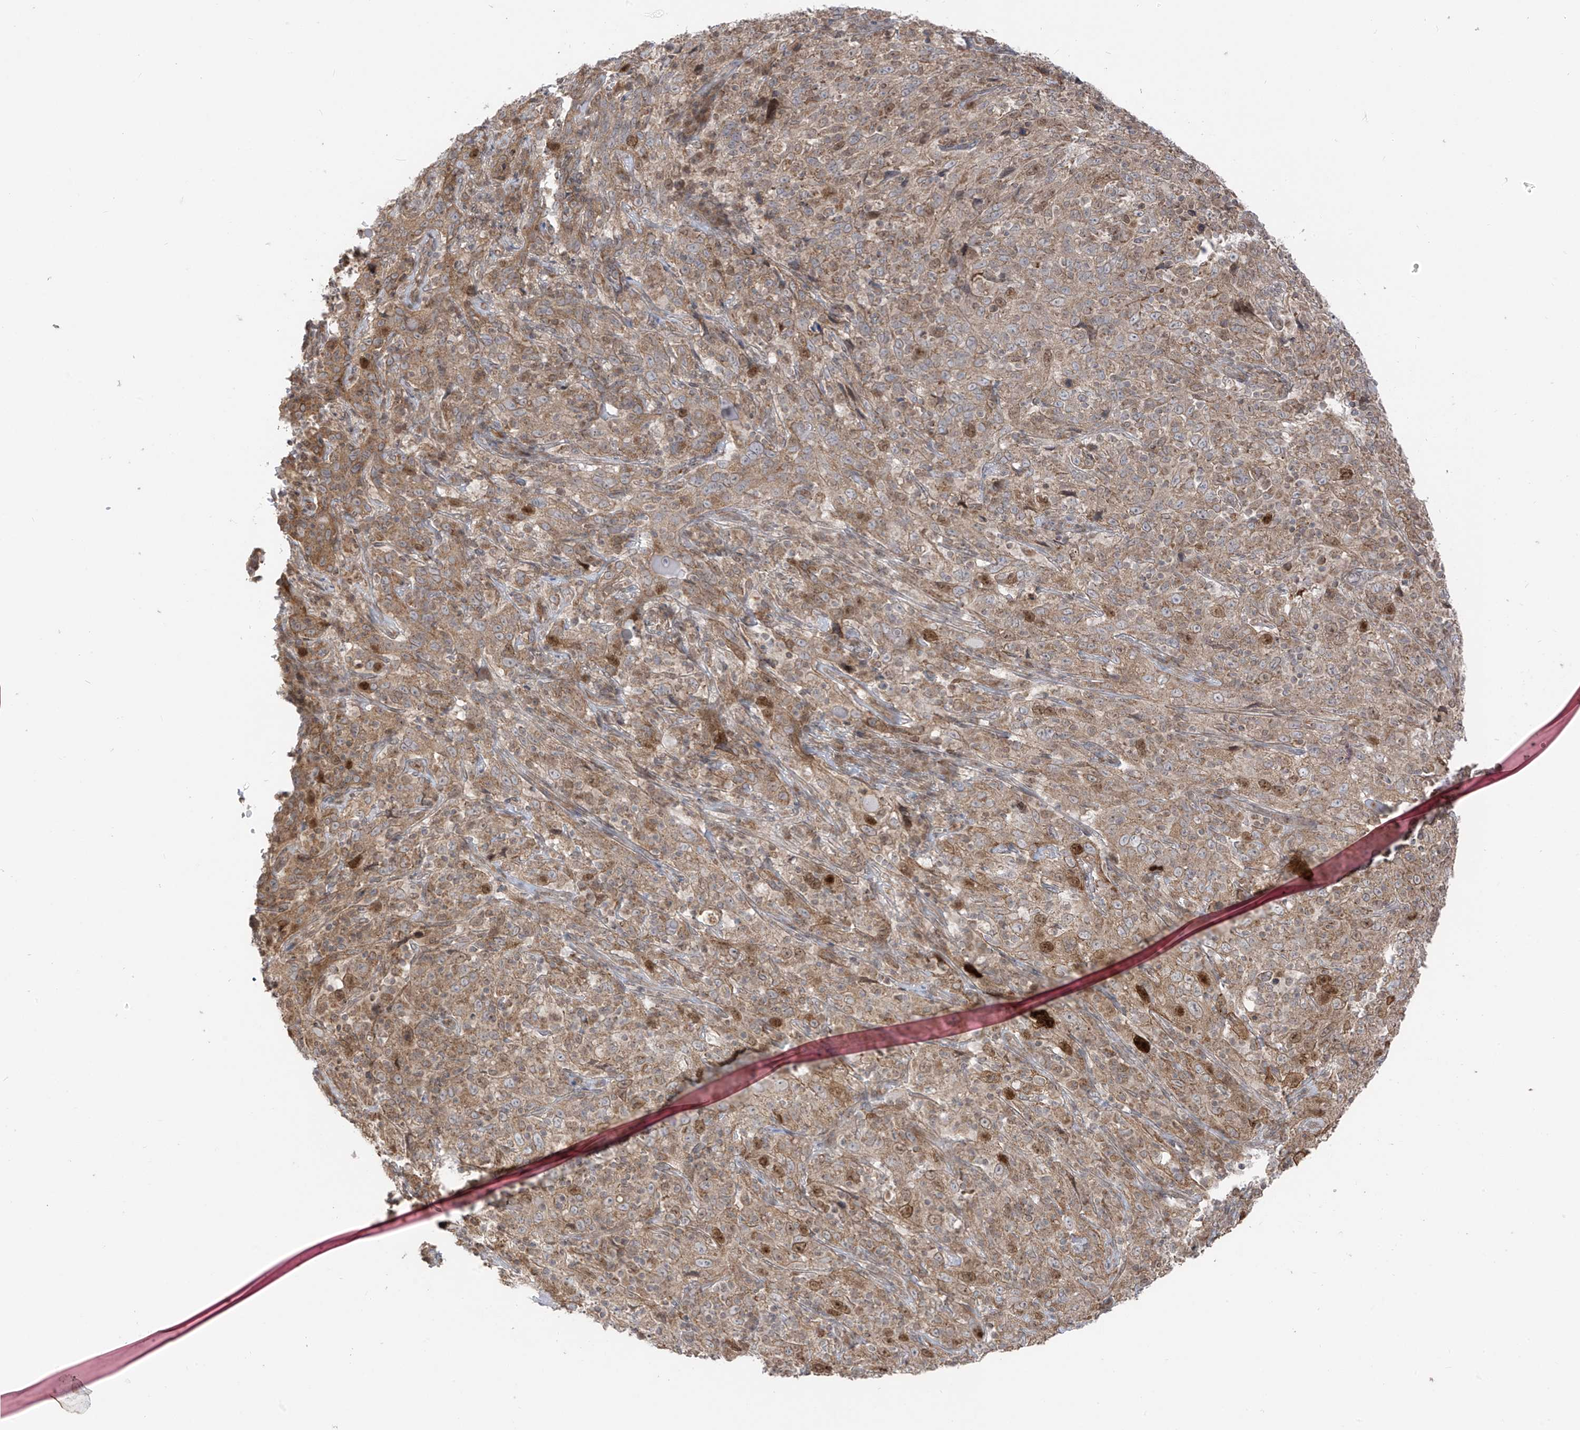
{"staining": {"intensity": "moderate", "quantity": ">75%", "location": "cytoplasmic/membranous"}, "tissue": "cervical cancer", "cell_type": "Tumor cells", "image_type": "cancer", "snomed": [{"axis": "morphology", "description": "Squamous cell carcinoma, NOS"}, {"axis": "topography", "description": "Cervix"}], "caption": "Human cervical cancer stained with a protein marker displays moderate staining in tumor cells.", "gene": "PDE11A", "patient": {"sex": "female", "age": 46}}